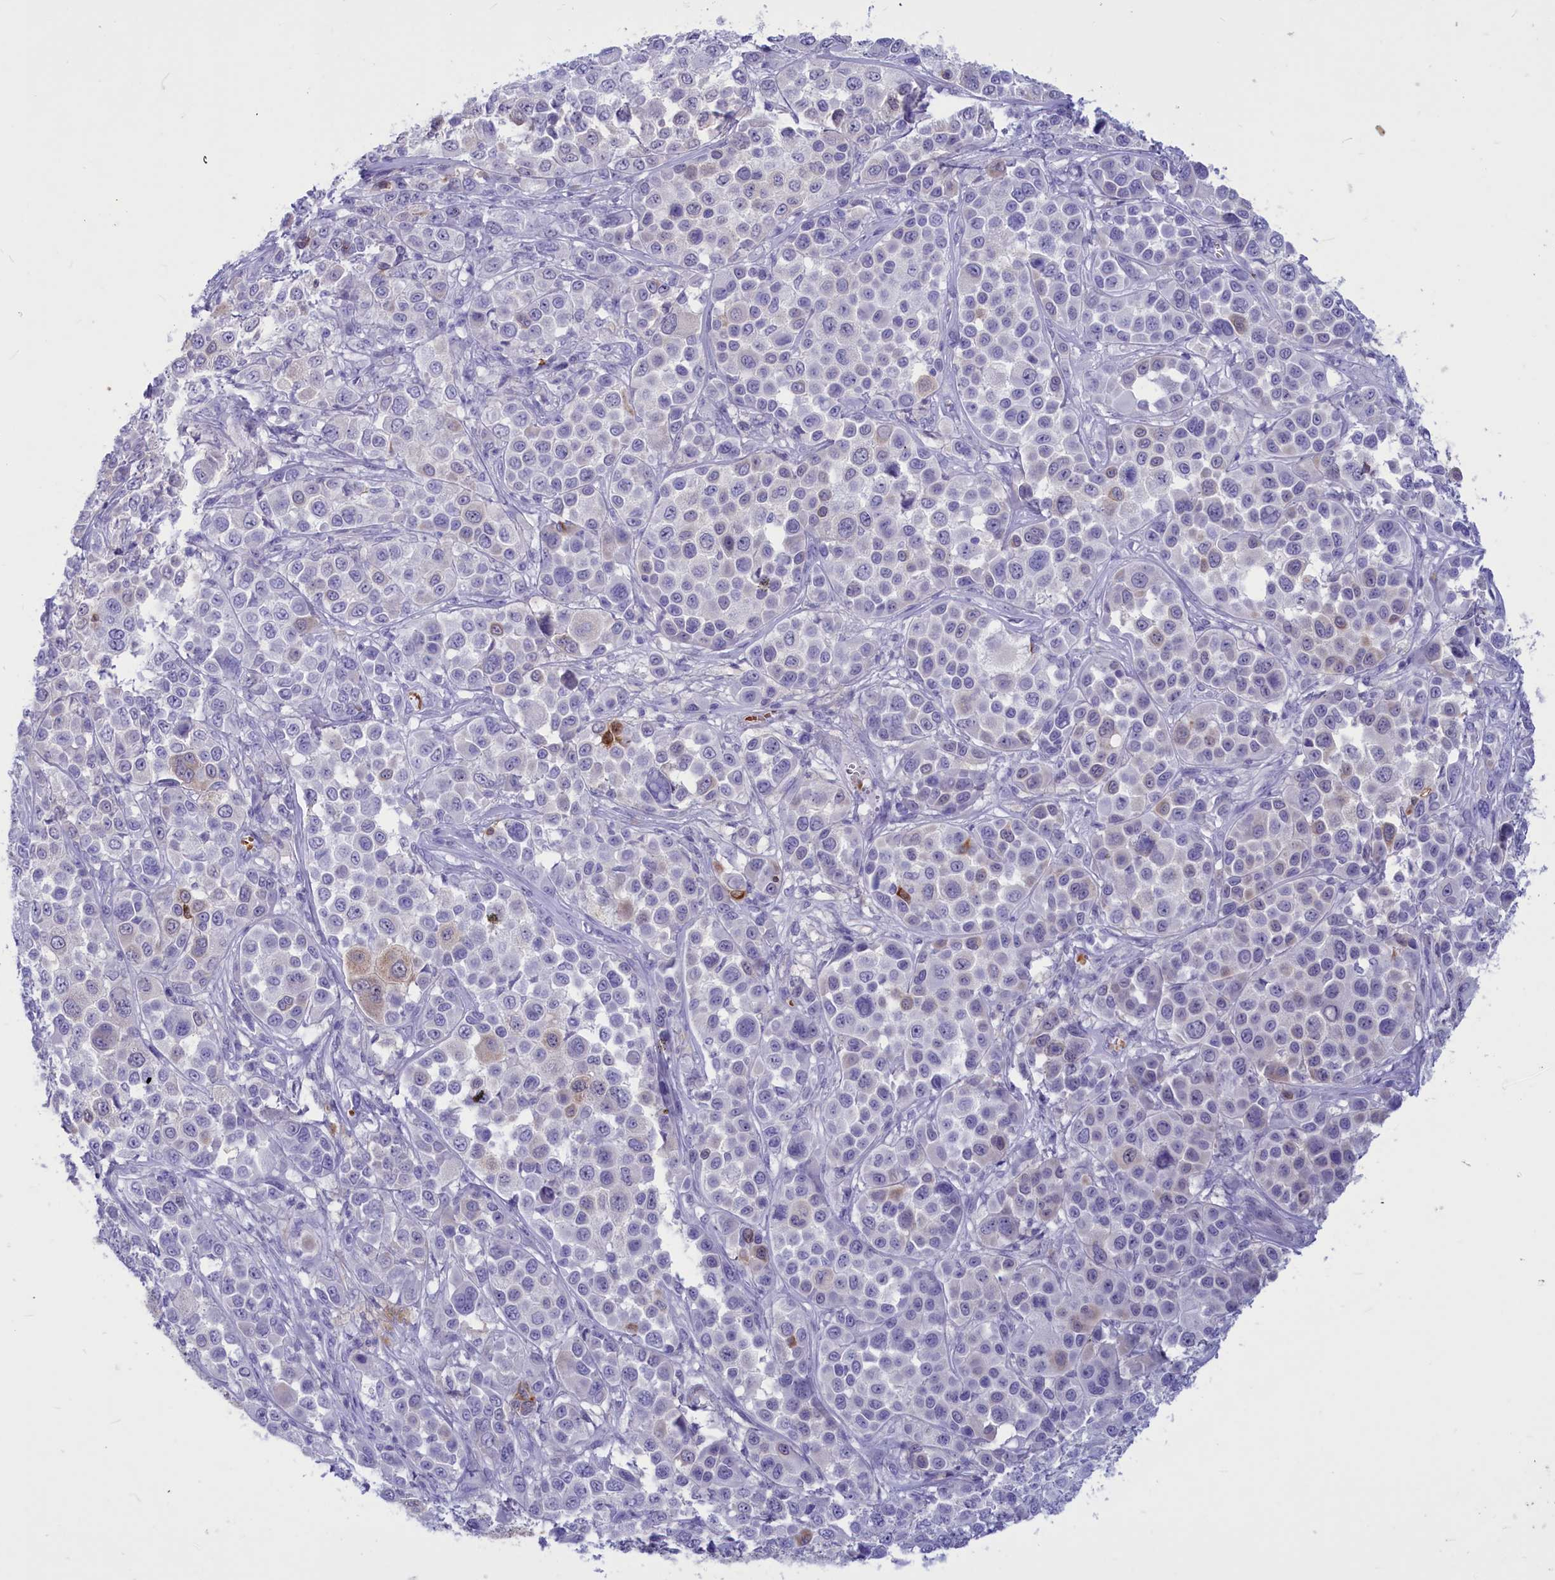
{"staining": {"intensity": "negative", "quantity": "none", "location": "none"}, "tissue": "melanoma", "cell_type": "Tumor cells", "image_type": "cancer", "snomed": [{"axis": "morphology", "description": "Malignant melanoma, NOS"}, {"axis": "topography", "description": "Skin of trunk"}], "caption": "Tumor cells are negative for protein expression in human melanoma.", "gene": "GAPDHS", "patient": {"sex": "male", "age": 71}}